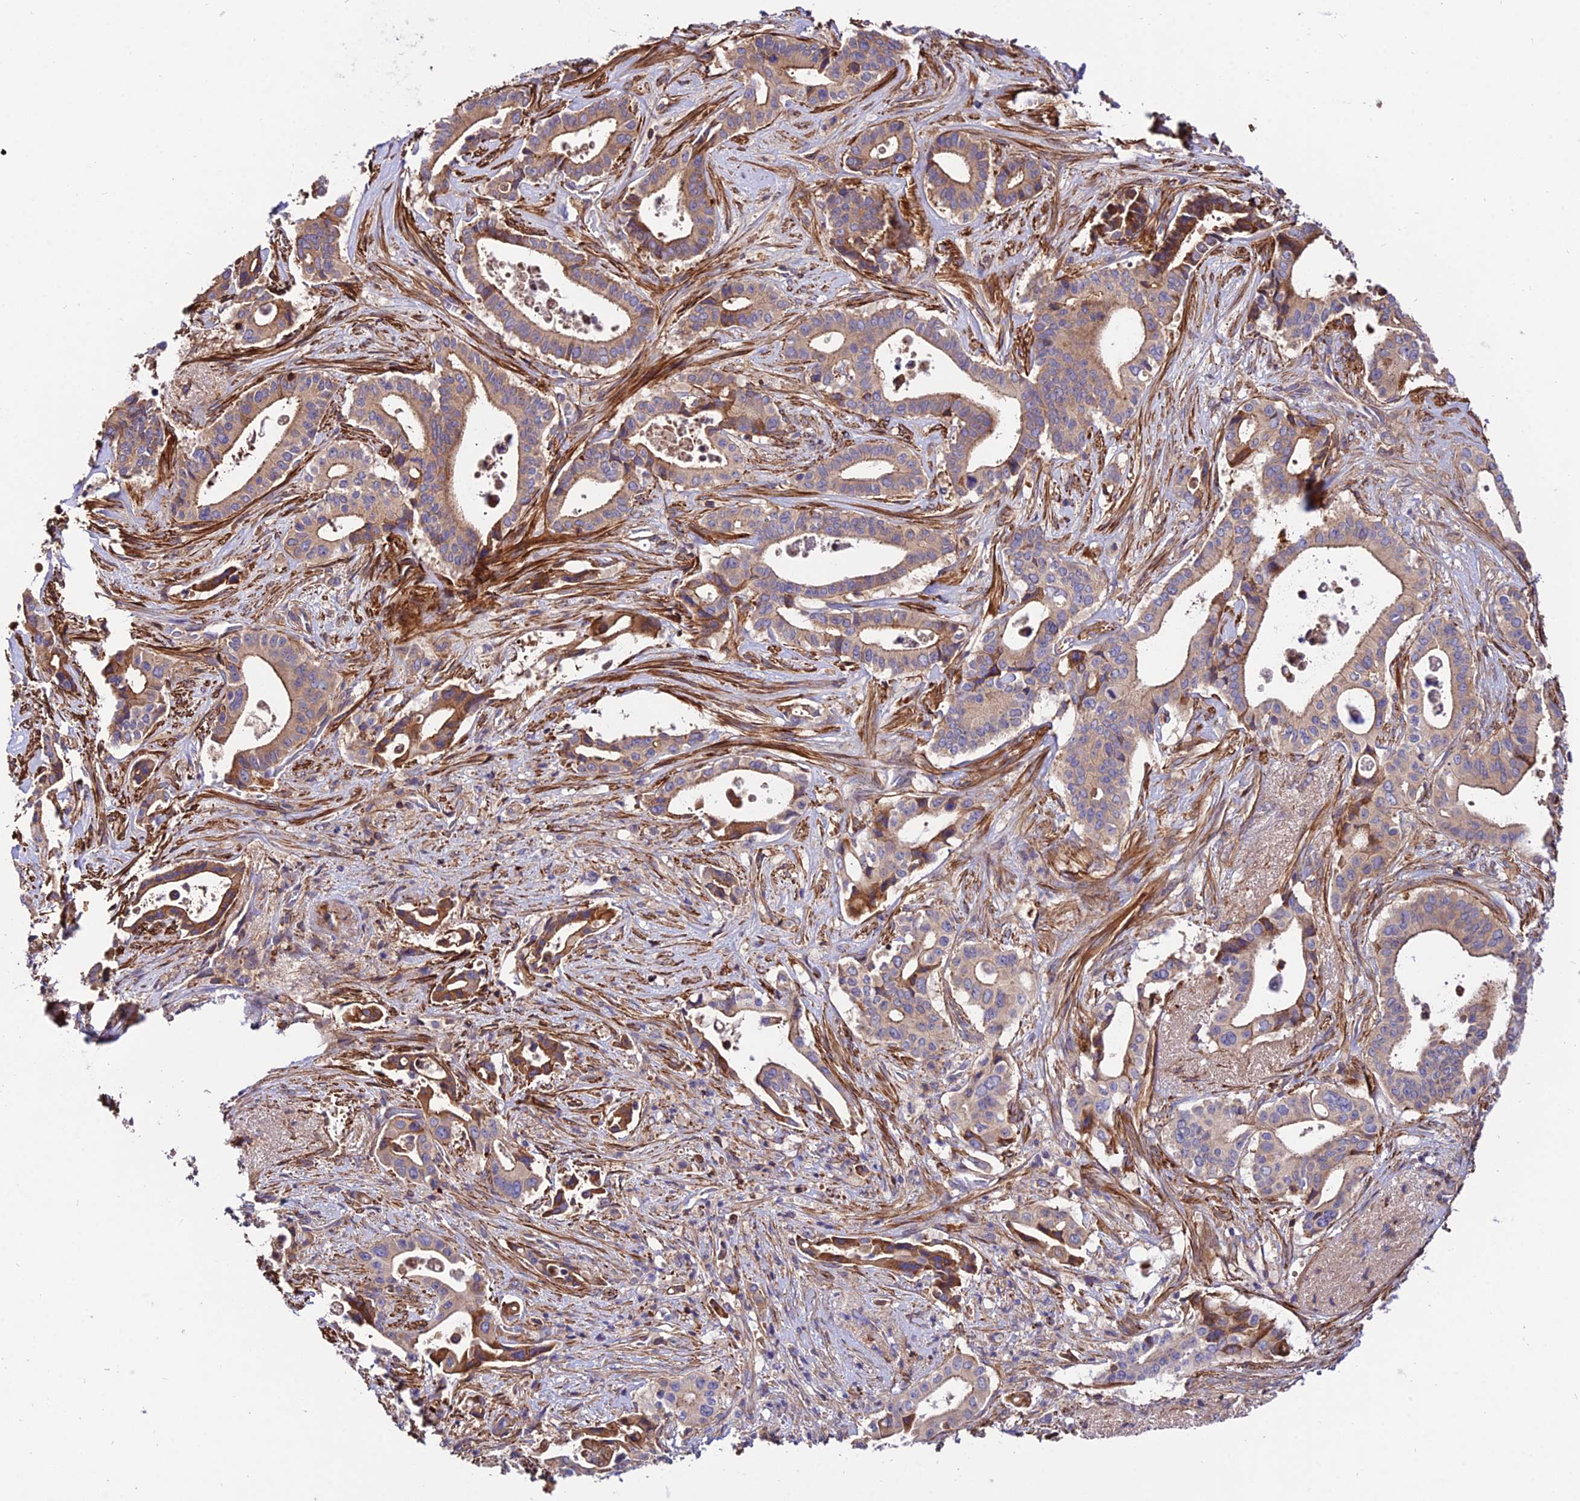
{"staining": {"intensity": "moderate", "quantity": "25%-75%", "location": "cytoplasmic/membranous"}, "tissue": "pancreatic cancer", "cell_type": "Tumor cells", "image_type": "cancer", "snomed": [{"axis": "morphology", "description": "Adenocarcinoma, NOS"}, {"axis": "topography", "description": "Pancreas"}], "caption": "Immunohistochemical staining of human pancreatic cancer displays medium levels of moderate cytoplasmic/membranous protein positivity in about 25%-75% of tumor cells.", "gene": "PYM1", "patient": {"sex": "female", "age": 77}}